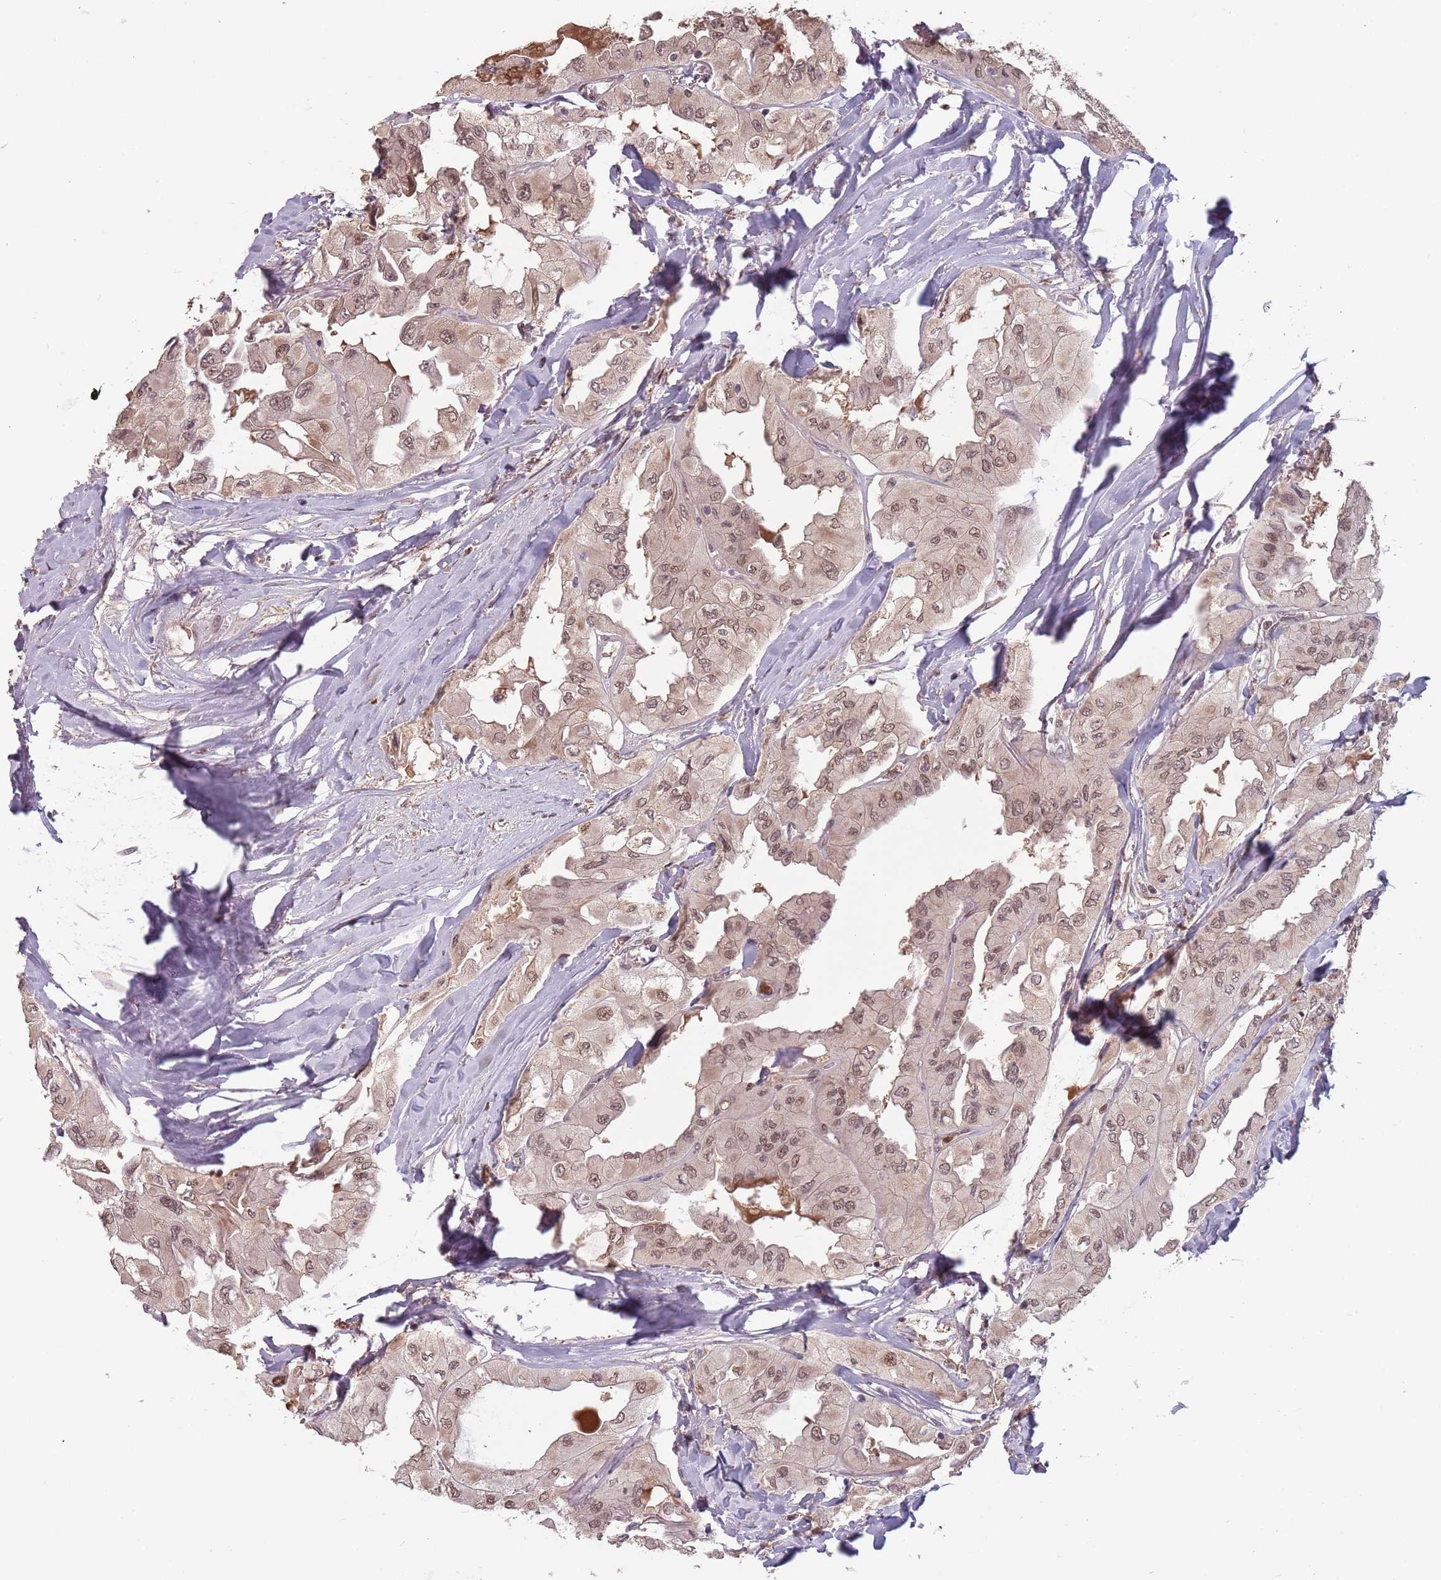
{"staining": {"intensity": "moderate", "quantity": ">75%", "location": "nuclear"}, "tissue": "thyroid cancer", "cell_type": "Tumor cells", "image_type": "cancer", "snomed": [{"axis": "morphology", "description": "Normal tissue, NOS"}, {"axis": "morphology", "description": "Papillary adenocarcinoma, NOS"}, {"axis": "topography", "description": "Thyroid gland"}], "caption": "High-power microscopy captured an immunohistochemistry image of thyroid papillary adenocarcinoma, revealing moderate nuclear expression in approximately >75% of tumor cells.", "gene": "ZBTB5", "patient": {"sex": "female", "age": 59}}